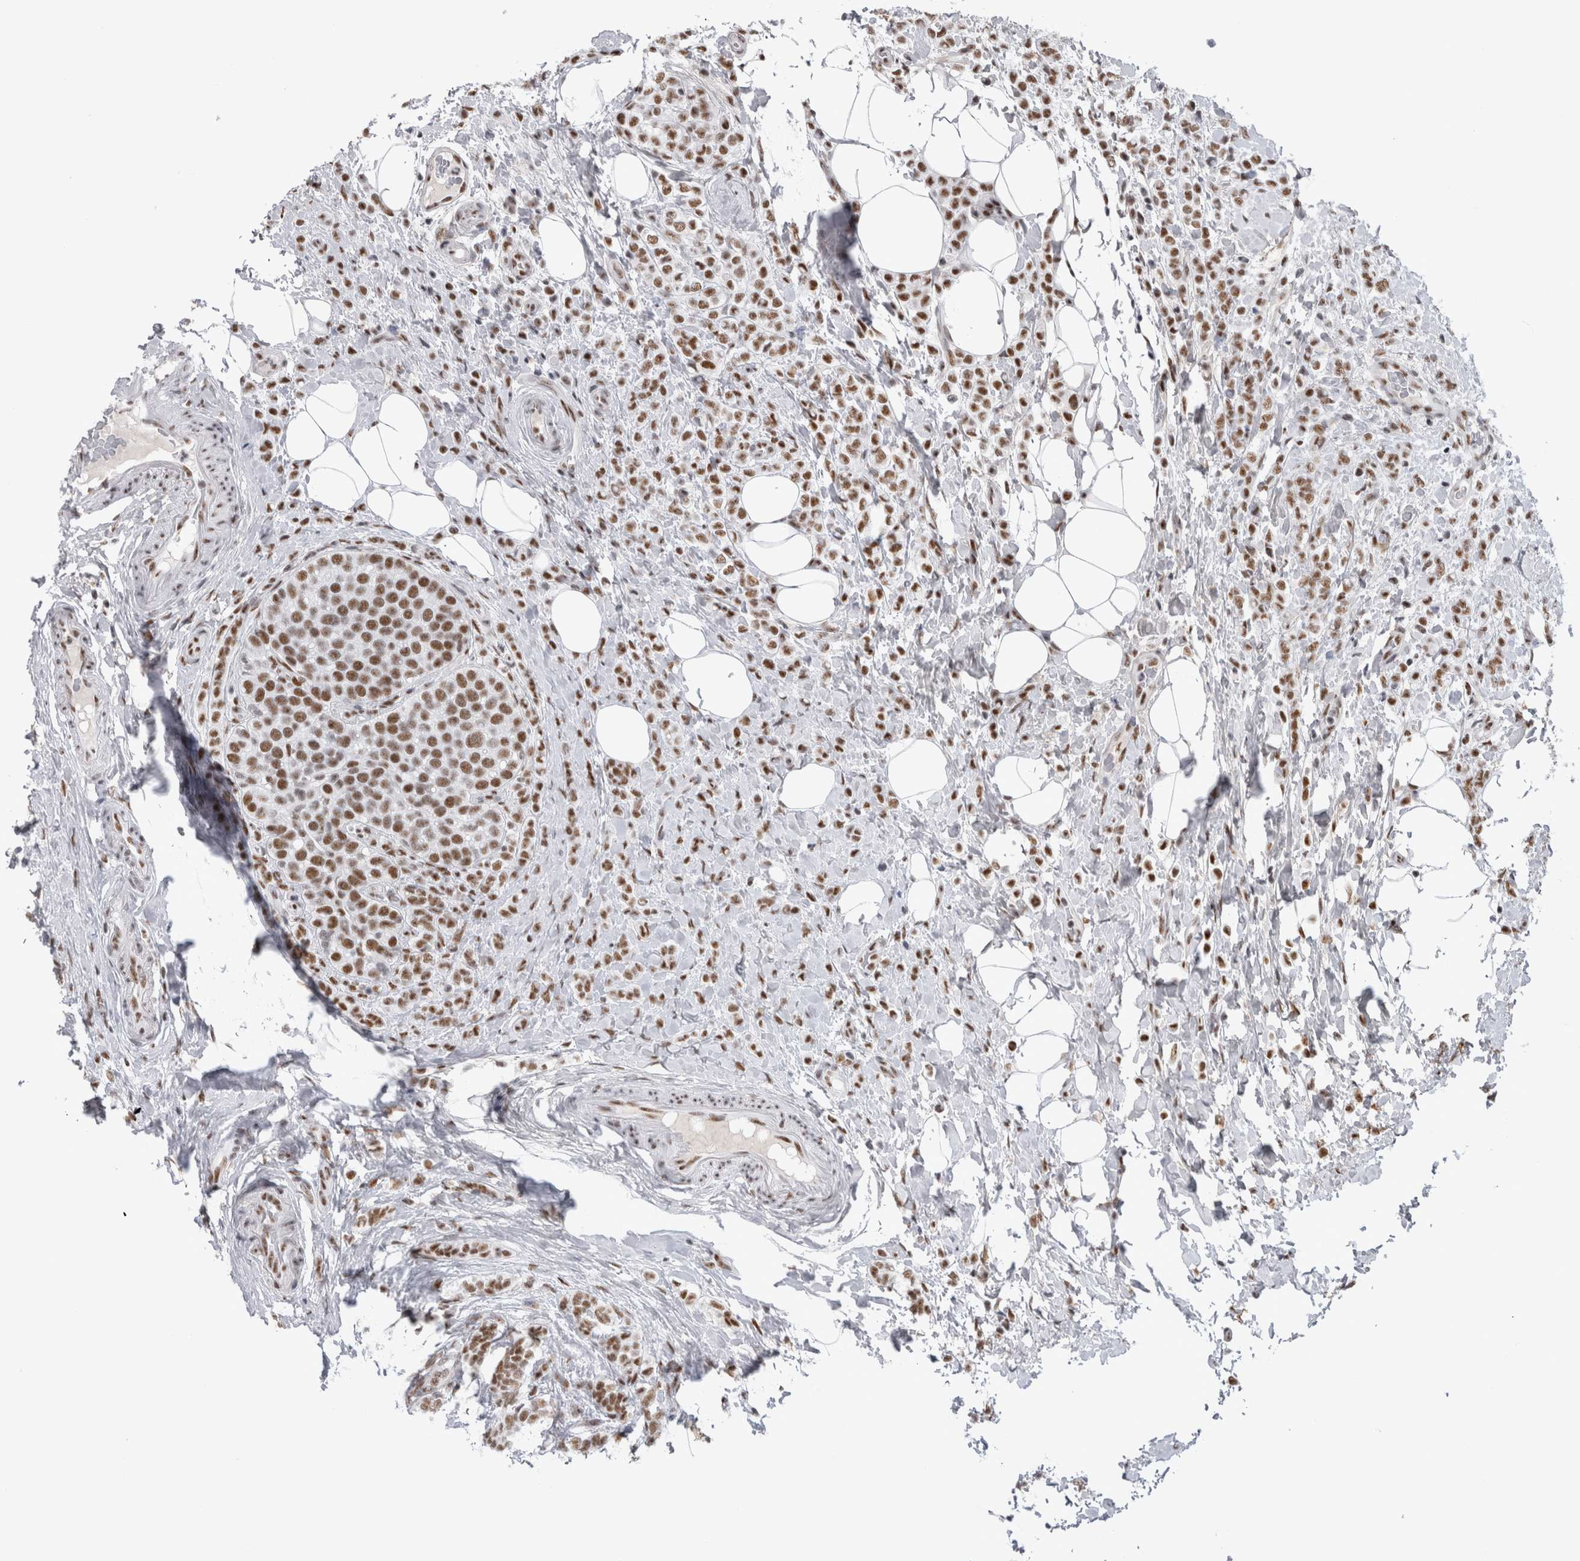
{"staining": {"intensity": "moderate", "quantity": ">75%", "location": "nuclear"}, "tissue": "breast cancer", "cell_type": "Tumor cells", "image_type": "cancer", "snomed": [{"axis": "morphology", "description": "Lobular carcinoma"}, {"axis": "topography", "description": "Breast"}], "caption": "Approximately >75% of tumor cells in human breast lobular carcinoma demonstrate moderate nuclear protein expression as visualized by brown immunohistochemical staining.", "gene": "API5", "patient": {"sex": "female", "age": 50}}